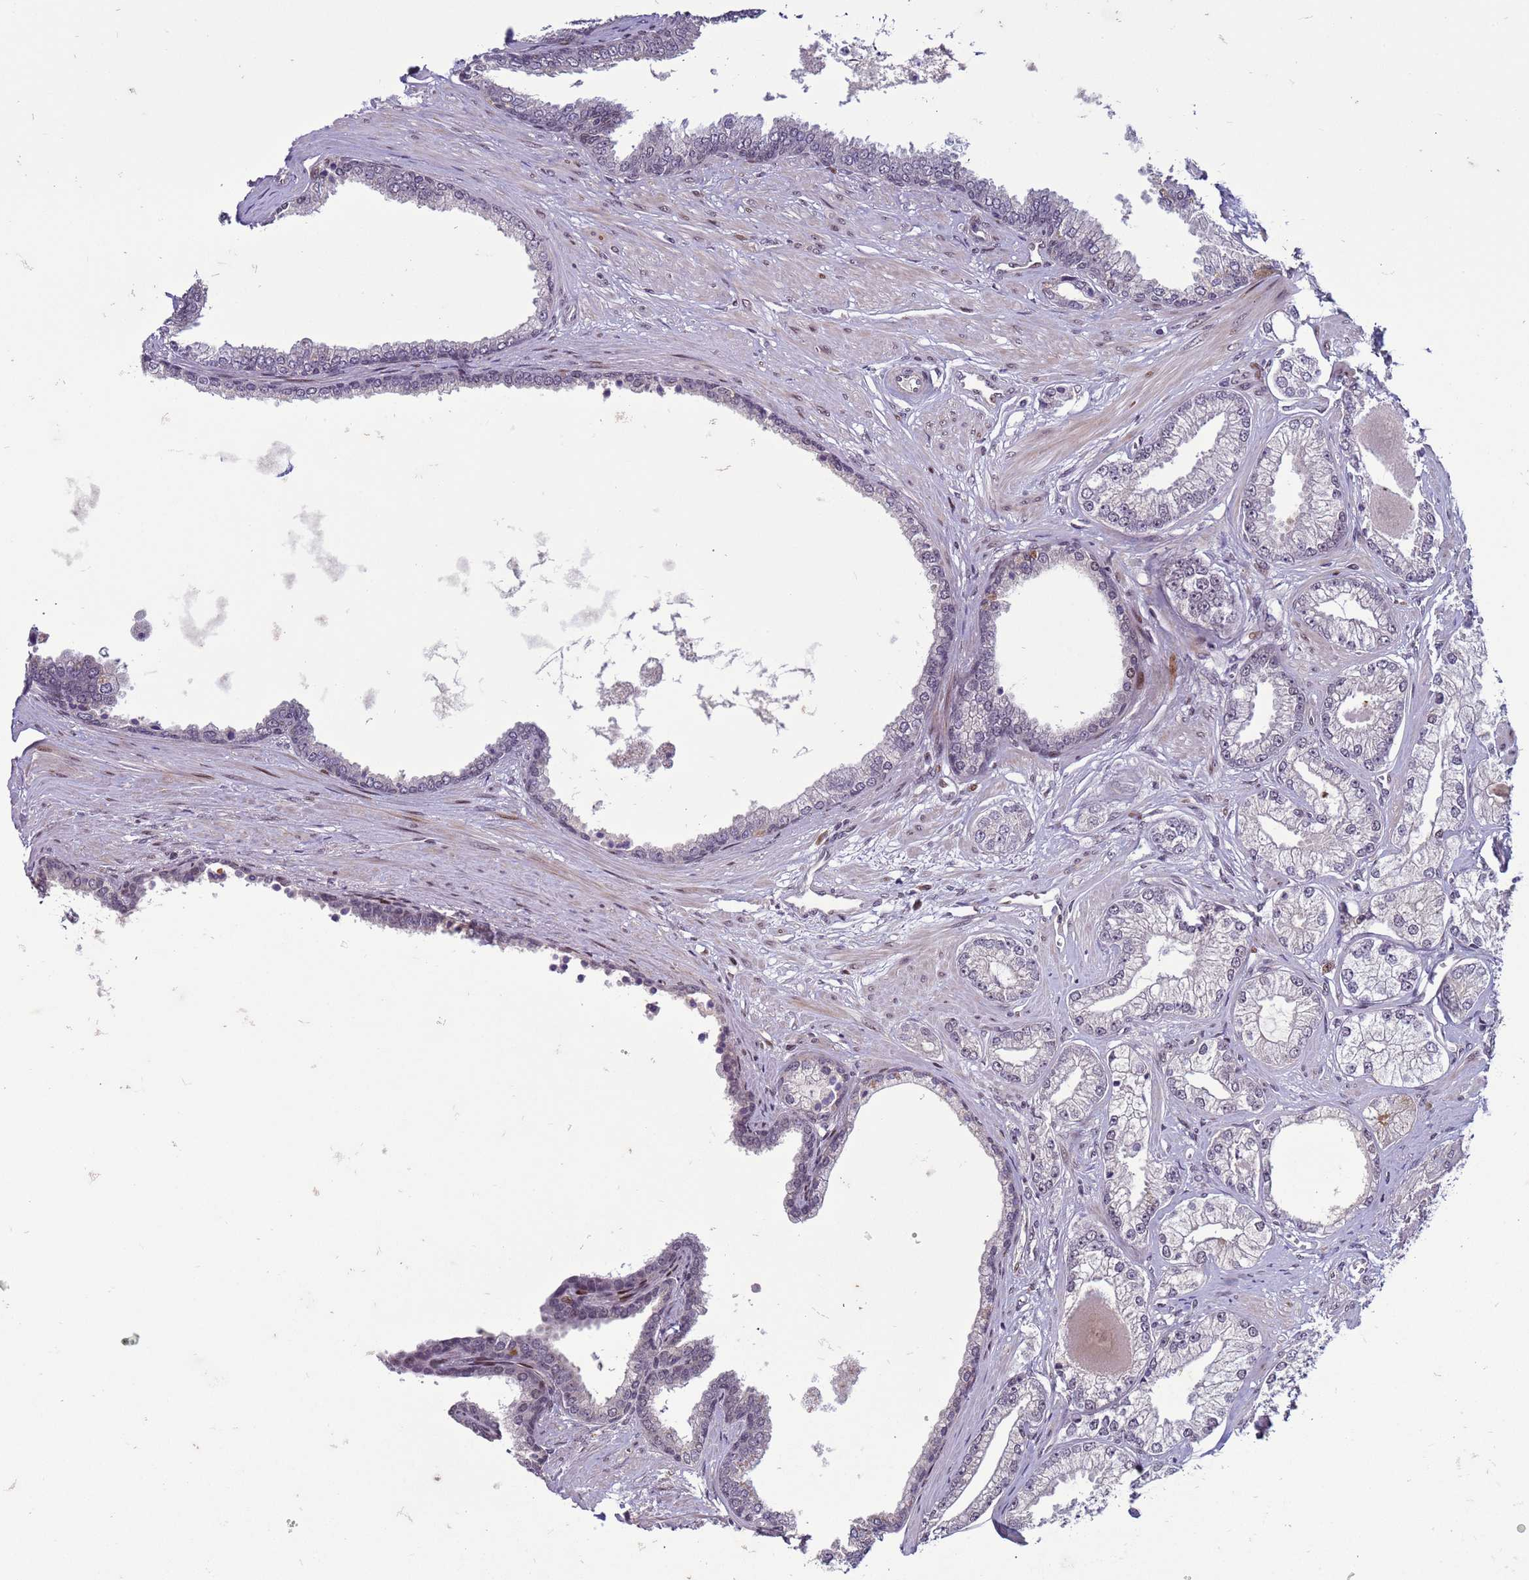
{"staining": {"intensity": "negative", "quantity": "none", "location": "none"}, "tissue": "prostate cancer", "cell_type": "Tumor cells", "image_type": "cancer", "snomed": [{"axis": "morphology", "description": "Adenocarcinoma, Low grade"}, {"axis": "topography", "description": "Prostate"}], "caption": "A high-resolution histopathology image shows immunohistochemistry staining of adenocarcinoma (low-grade) (prostate), which reveals no significant expression in tumor cells.", "gene": "SHC3", "patient": {"sex": "male", "age": 64}}